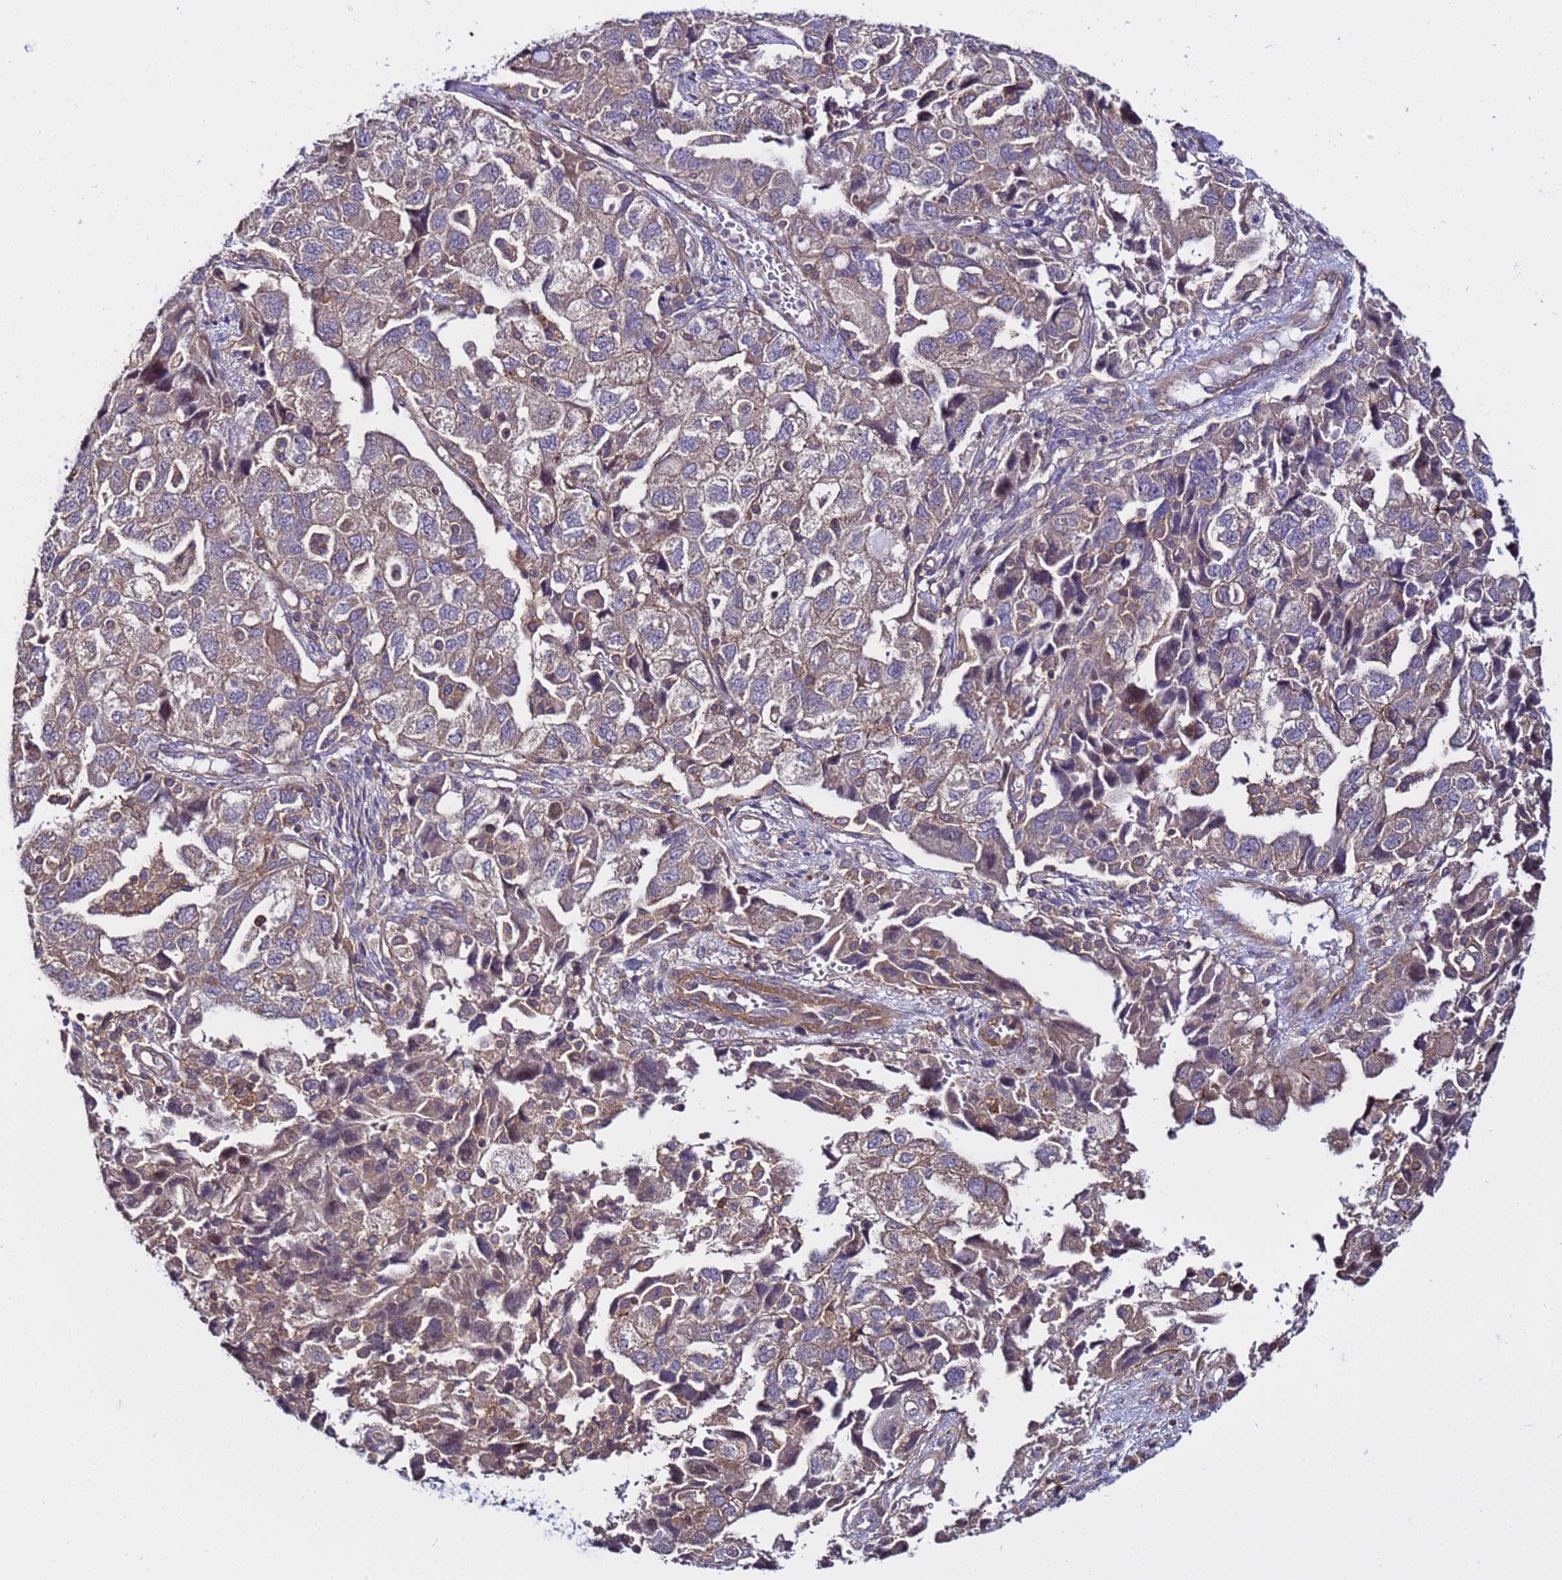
{"staining": {"intensity": "weak", "quantity": "25%-75%", "location": "cytoplasmic/membranous"}, "tissue": "ovarian cancer", "cell_type": "Tumor cells", "image_type": "cancer", "snomed": [{"axis": "morphology", "description": "Carcinoma, NOS"}, {"axis": "morphology", "description": "Cystadenocarcinoma, serous, NOS"}, {"axis": "topography", "description": "Ovary"}], "caption": "Protein expression analysis of ovarian serous cystadenocarcinoma reveals weak cytoplasmic/membranous expression in approximately 25%-75% of tumor cells.", "gene": "STK38", "patient": {"sex": "female", "age": 69}}